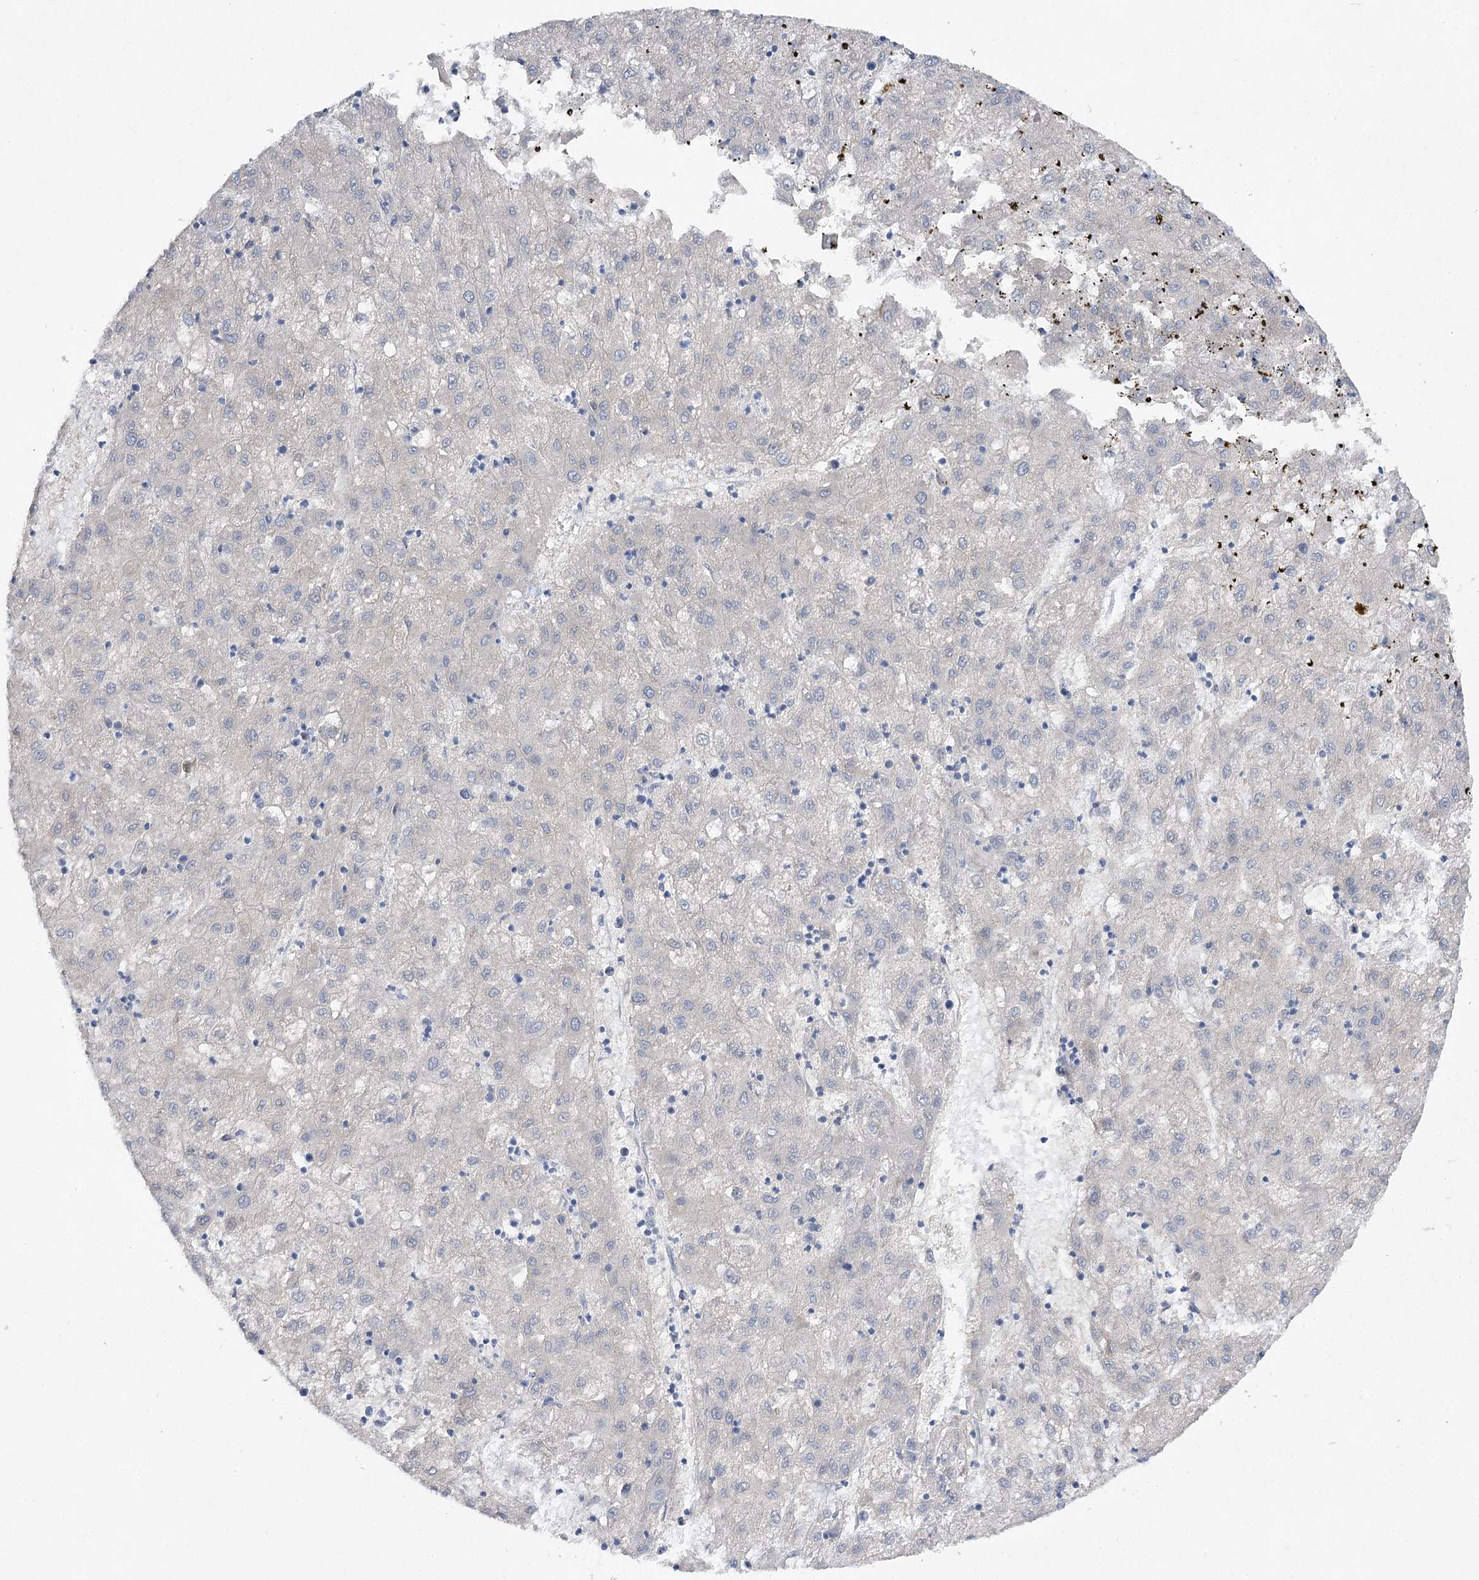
{"staining": {"intensity": "negative", "quantity": "none", "location": "none"}, "tissue": "liver cancer", "cell_type": "Tumor cells", "image_type": "cancer", "snomed": [{"axis": "morphology", "description": "Carcinoma, Hepatocellular, NOS"}, {"axis": "topography", "description": "Liver"}], "caption": "This is an immunohistochemistry (IHC) histopathology image of liver cancer (hepatocellular carcinoma). There is no positivity in tumor cells.", "gene": "LRRC14B", "patient": {"sex": "male", "age": 72}}